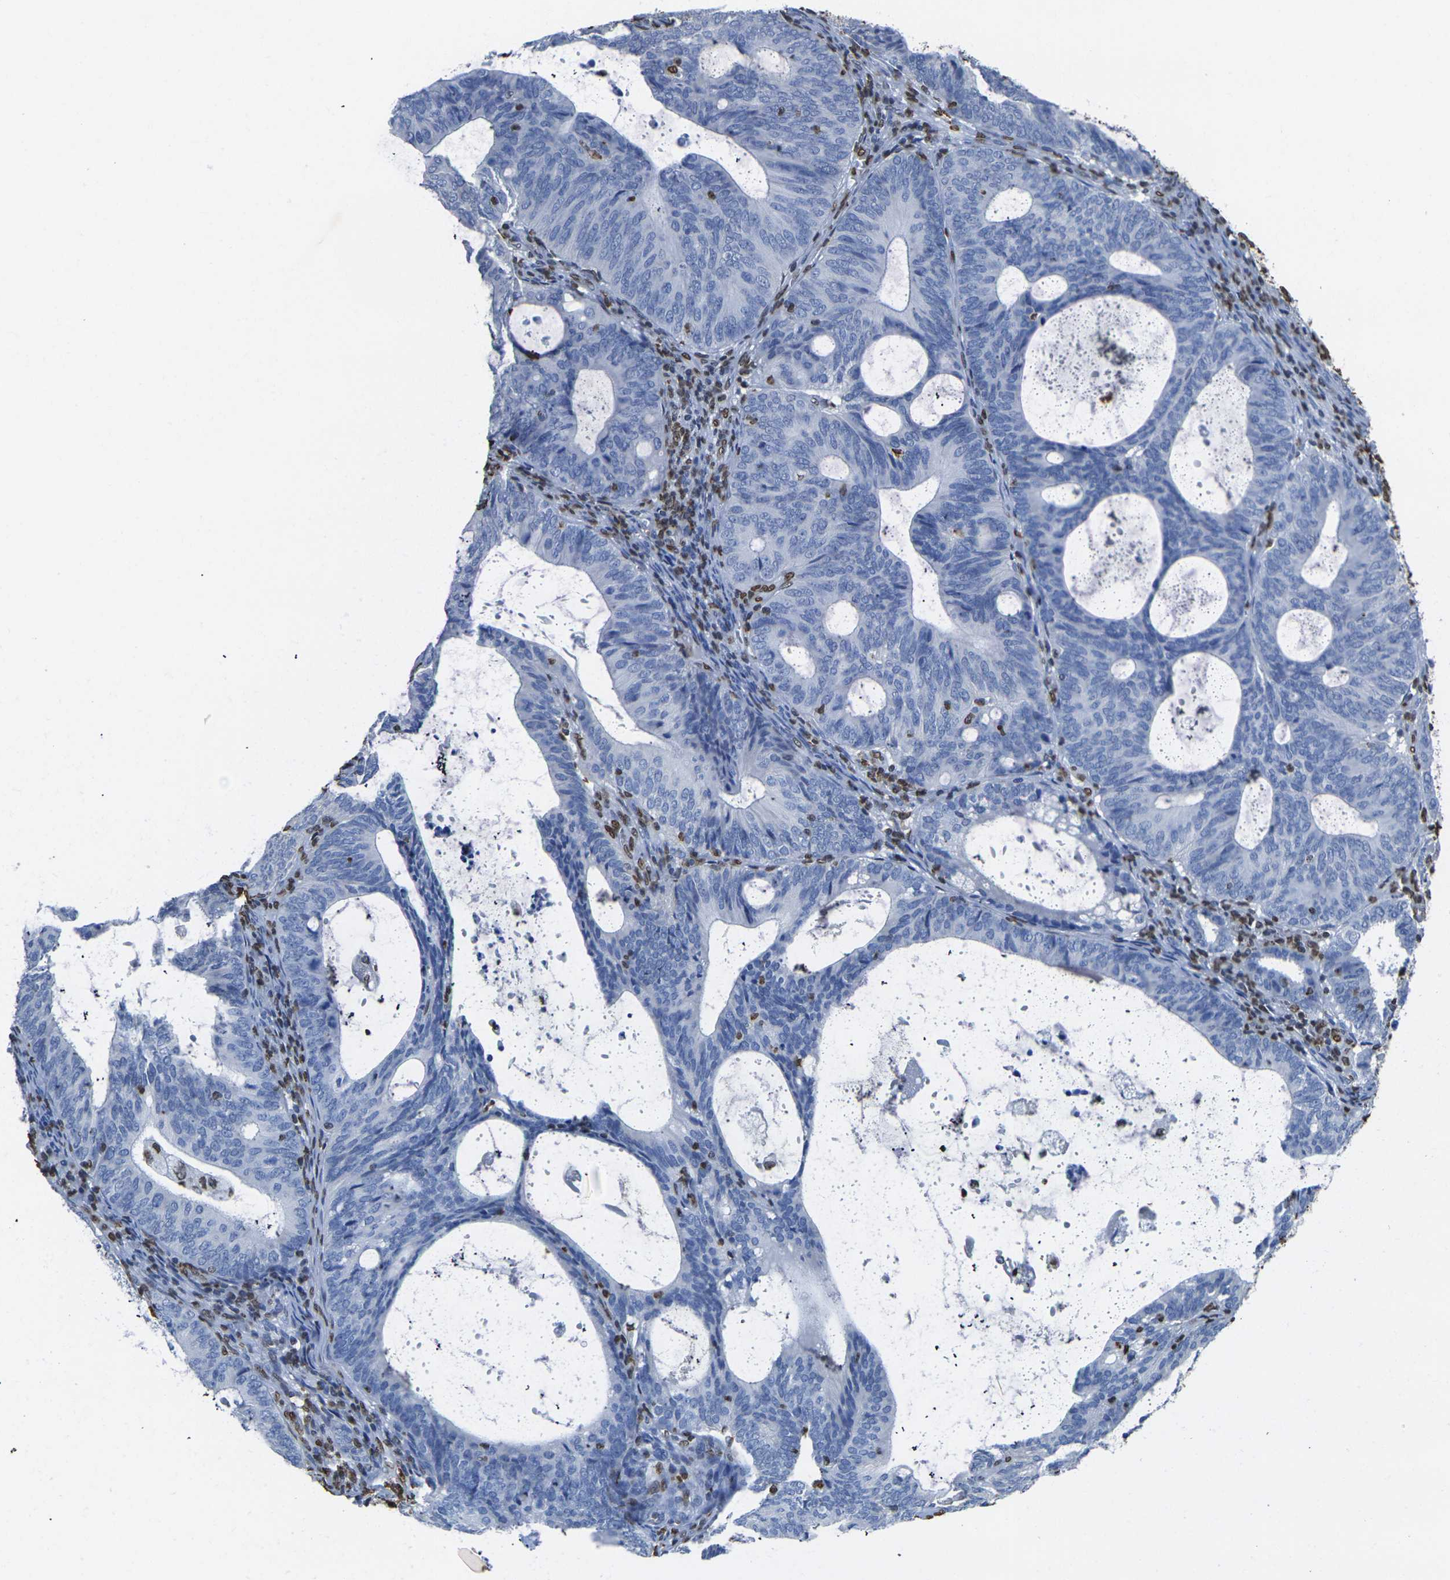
{"staining": {"intensity": "negative", "quantity": "none", "location": "none"}, "tissue": "endometrial cancer", "cell_type": "Tumor cells", "image_type": "cancer", "snomed": [{"axis": "morphology", "description": "Adenocarcinoma, NOS"}, {"axis": "topography", "description": "Uterus"}], "caption": "Histopathology image shows no protein positivity in tumor cells of adenocarcinoma (endometrial) tissue.", "gene": "DRAXIN", "patient": {"sex": "female", "age": 83}}